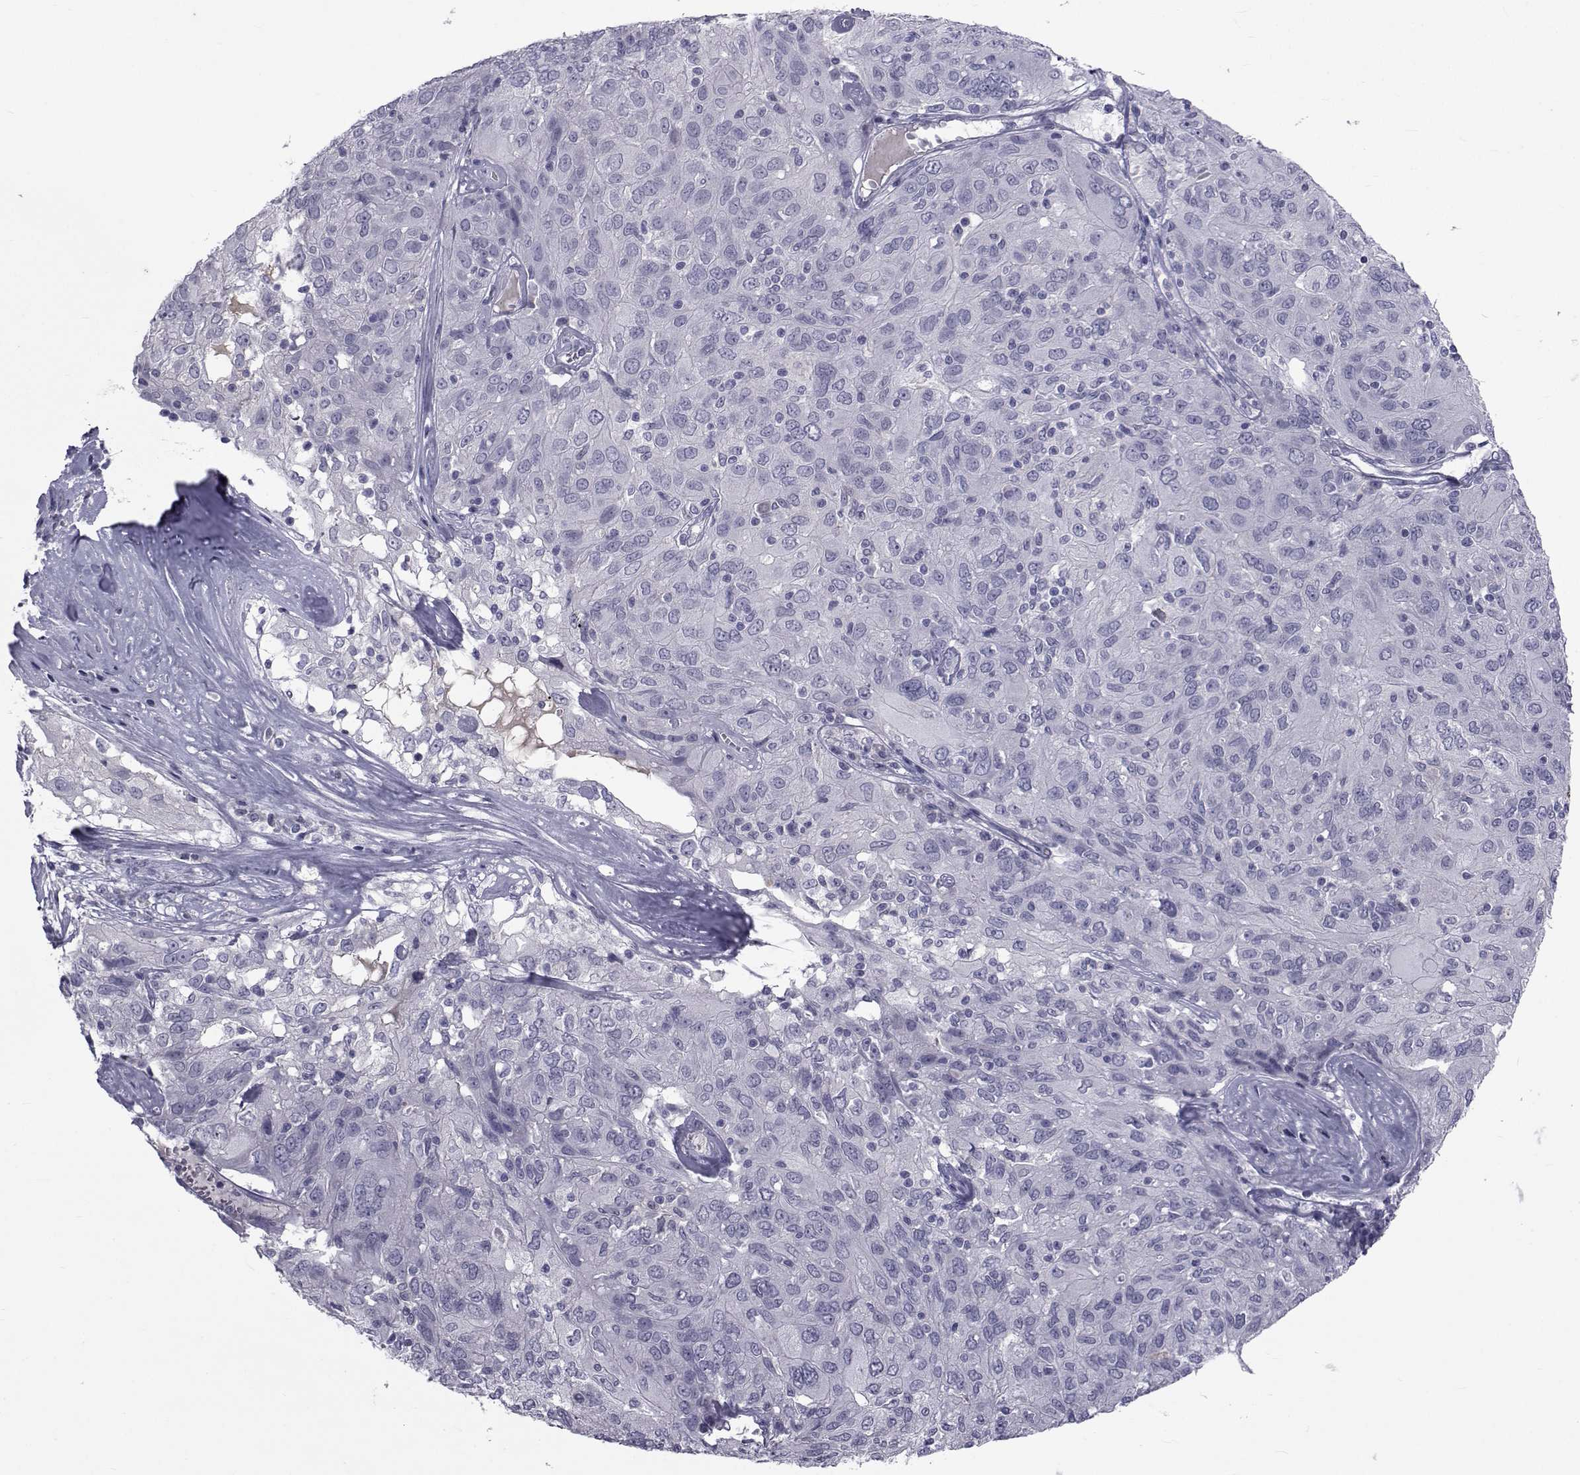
{"staining": {"intensity": "negative", "quantity": "none", "location": "none"}, "tissue": "ovarian cancer", "cell_type": "Tumor cells", "image_type": "cancer", "snomed": [{"axis": "morphology", "description": "Carcinoma, endometroid"}, {"axis": "topography", "description": "Ovary"}], "caption": "Immunohistochemistry image of neoplastic tissue: human ovarian endometroid carcinoma stained with DAB (3,3'-diaminobenzidine) displays no significant protein staining in tumor cells.", "gene": "PAX2", "patient": {"sex": "female", "age": 50}}